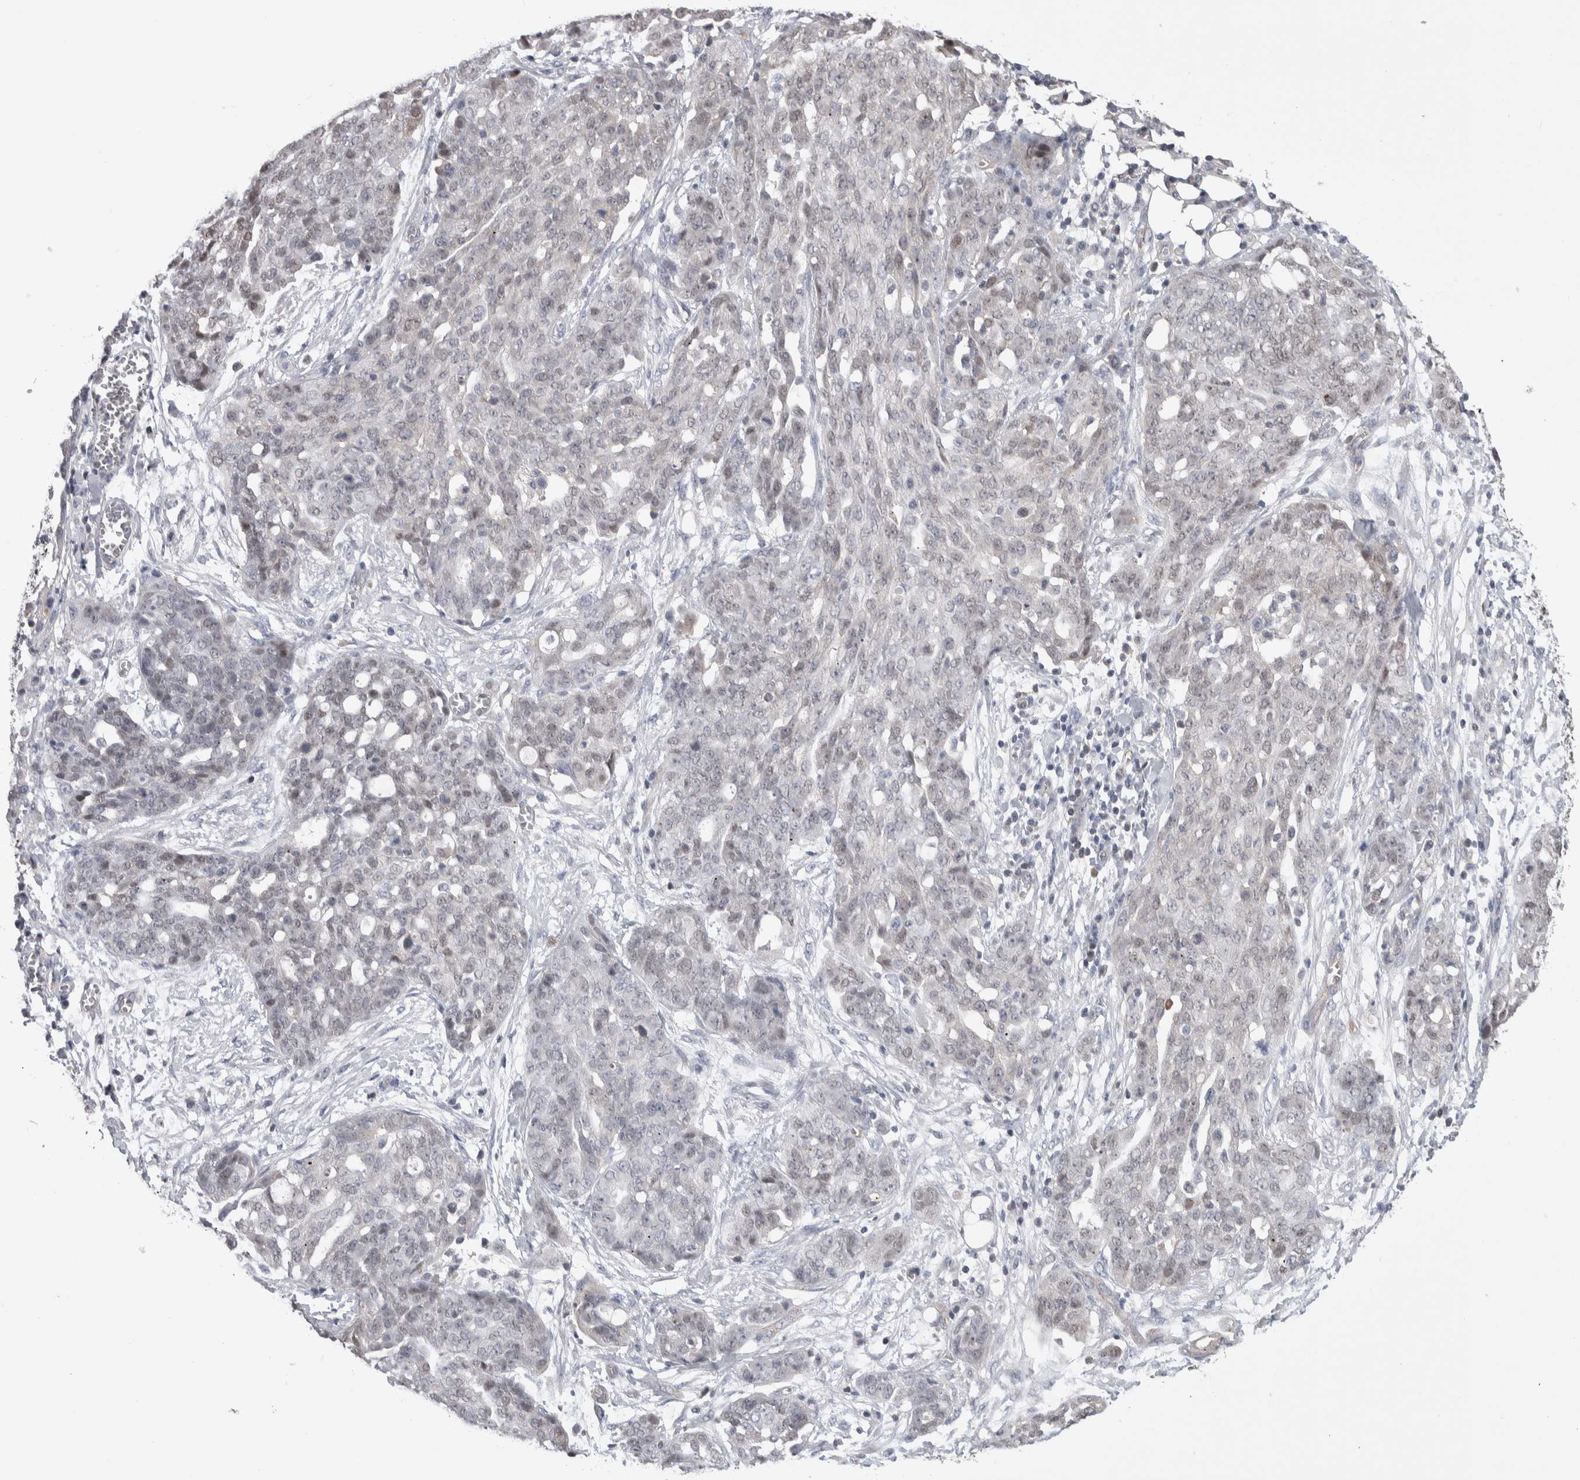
{"staining": {"intensity": "weak", "quantity": "<25%", "location": "nuclear"}, "tissue": "ovarian cancer", "cell_type": "Tumor cells", "image_type": "cancer", "snomed": [{"axis": "morphology", "description": "Cystadenocarcinoma, serous, NOS"}, {"axis": "topography", "description": "Soft tissue"}, {"axis": "topography", "description": "Ovary"}], "caption": "Human ovarian serous cystadenocarcinoma stained for a protein using immunohistochemistry exhibits no staining in tumor cells.", "gene": "ZBTB49", "patient": {"sex": "female", "age": 57}}